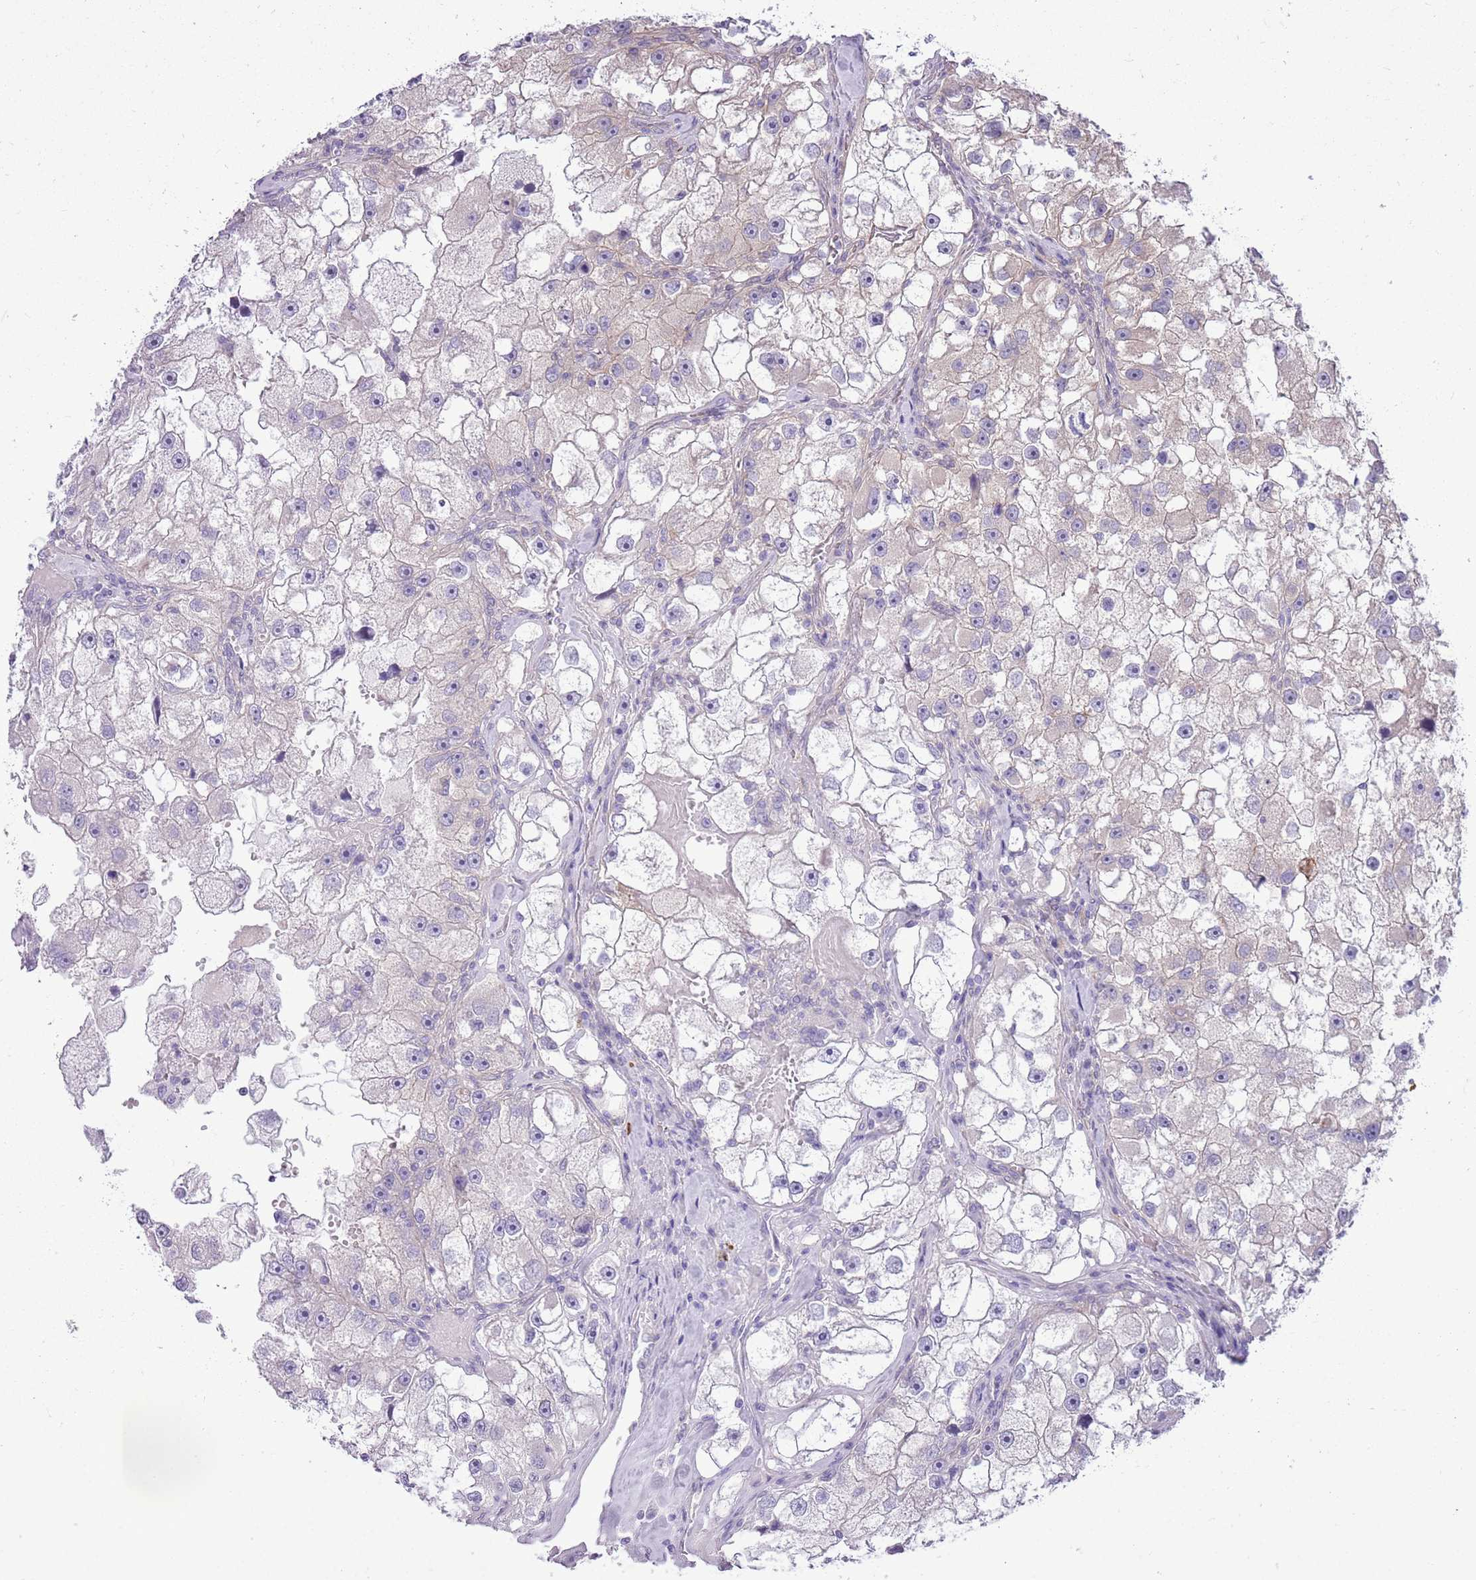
{"staining": {"intensity": "negative", "quantity": "none", "location": "none"}, "tissue": "renal cancer", "cell_type": "Tumor cells", "image_type": "cancer", "snomed": [{"axis": "morphology", "description": "Adenocarcinoma, NOS"}, {"axis": "topography", "description": "Kidney"}], "caption": "An immunohistochemistry (IHC) image of renal cancer is shown. There is no staining in tumor cells of renal cancer.", "gene": "PARP8", "patient": {"sex": "male", "age": 63}}